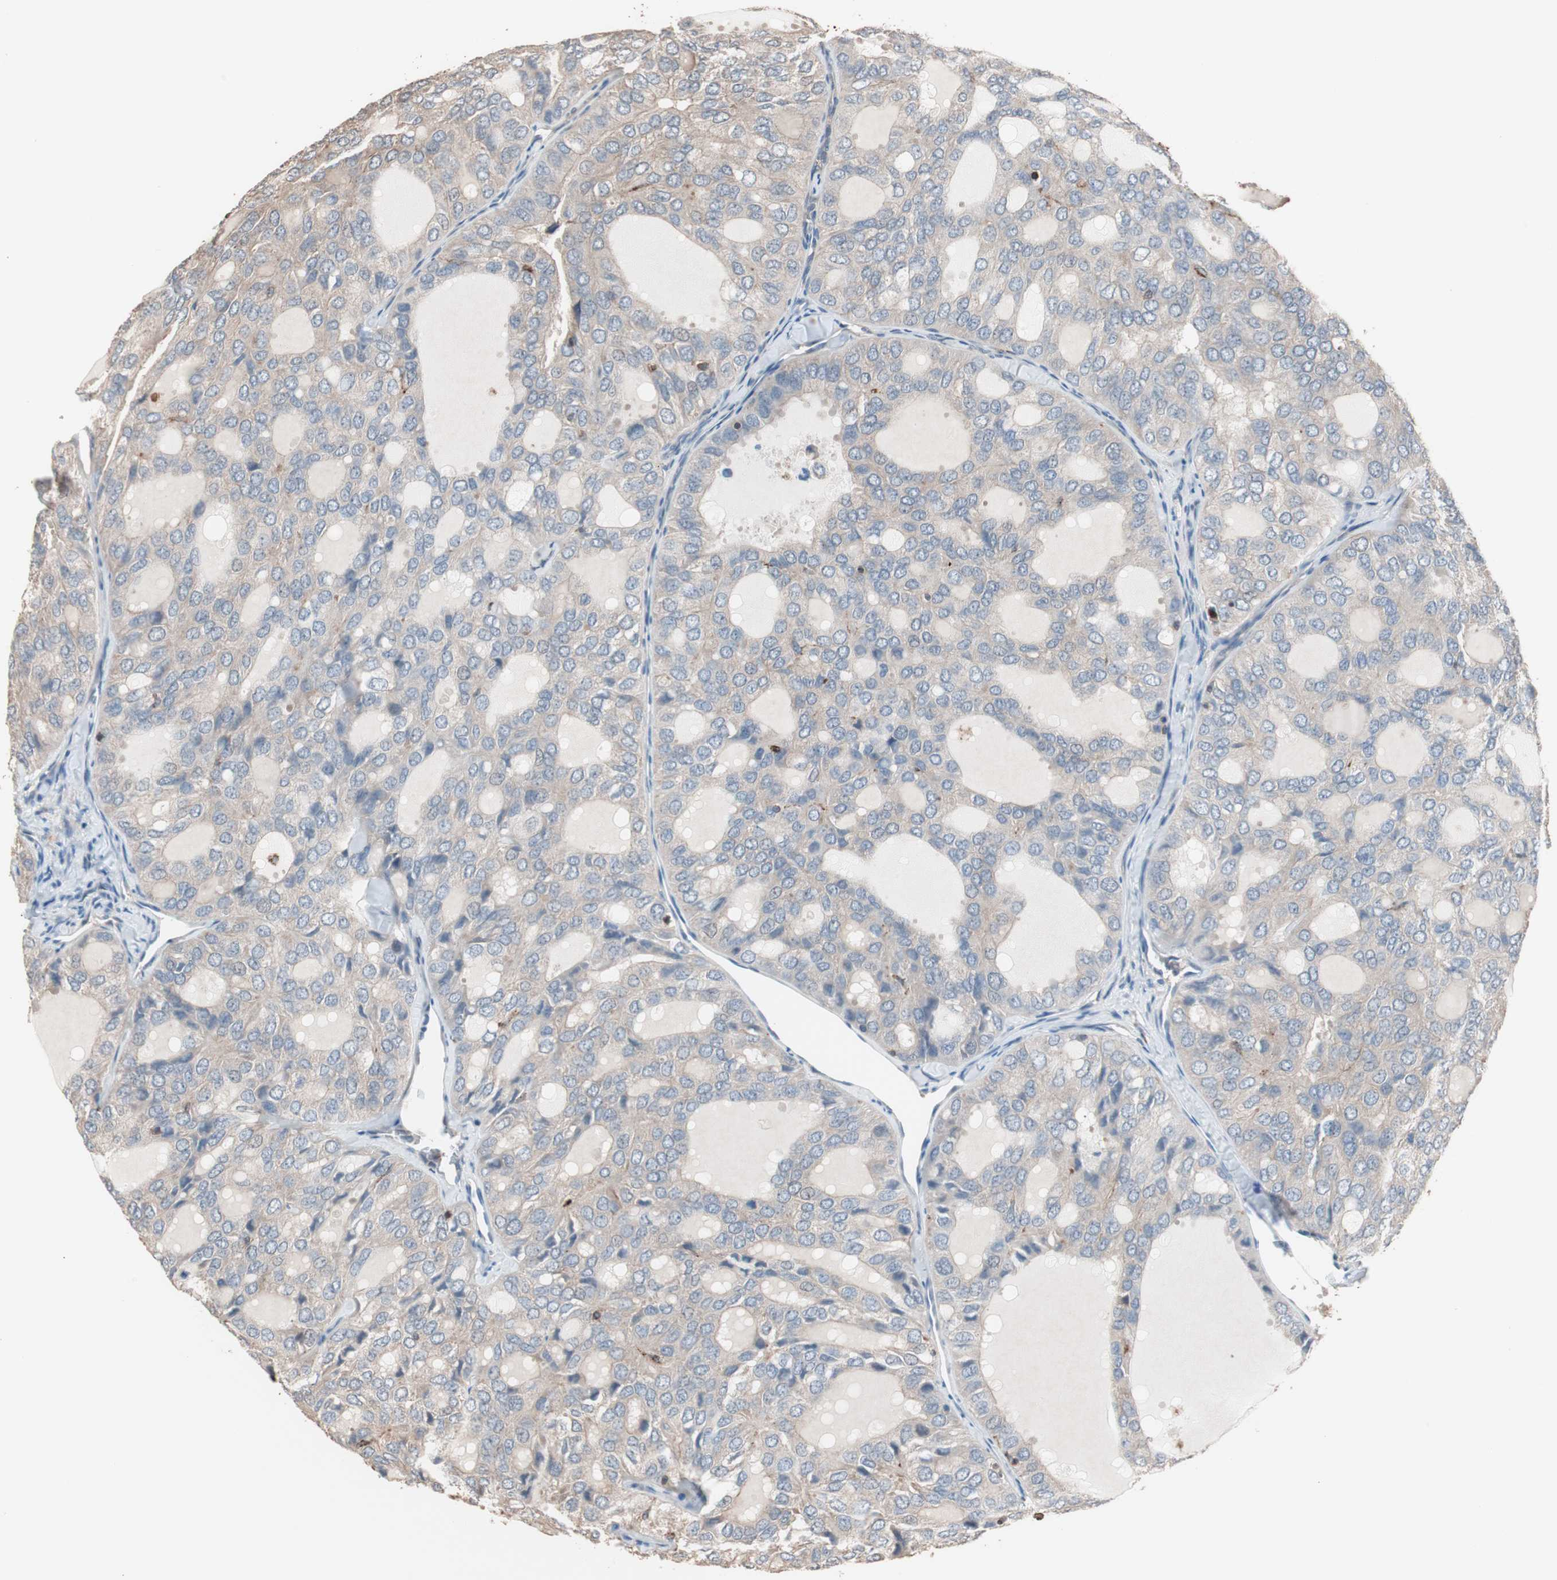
{"staining": {"intensity": "weak", "quantity": ">75%", "location": "cytoplasmic/membranous"}, "tissue": "thyroid cancer", "cell_type": "Tumor cells", "image_type": "cancer", "snomed": [{"axis": "morphology", "description": "Follicular adenoma carcinoma, NOS"}, {"axis": "topography", "description": "Thyroid gland"}], "caption": "A high-resolution micrograph shows immunohistochemistry staining of thyroid cancer (follicular adenoma carcinoma), which shows weak cytoplasmic/membranous staining in about >75% of tumor cells. (Stains: DAB in brown, nuclei in blue, Microscopy: brightfield microscopy at high magnification).", "gene": "CCT3", "patient": {"sex": "male", "age": 75}}